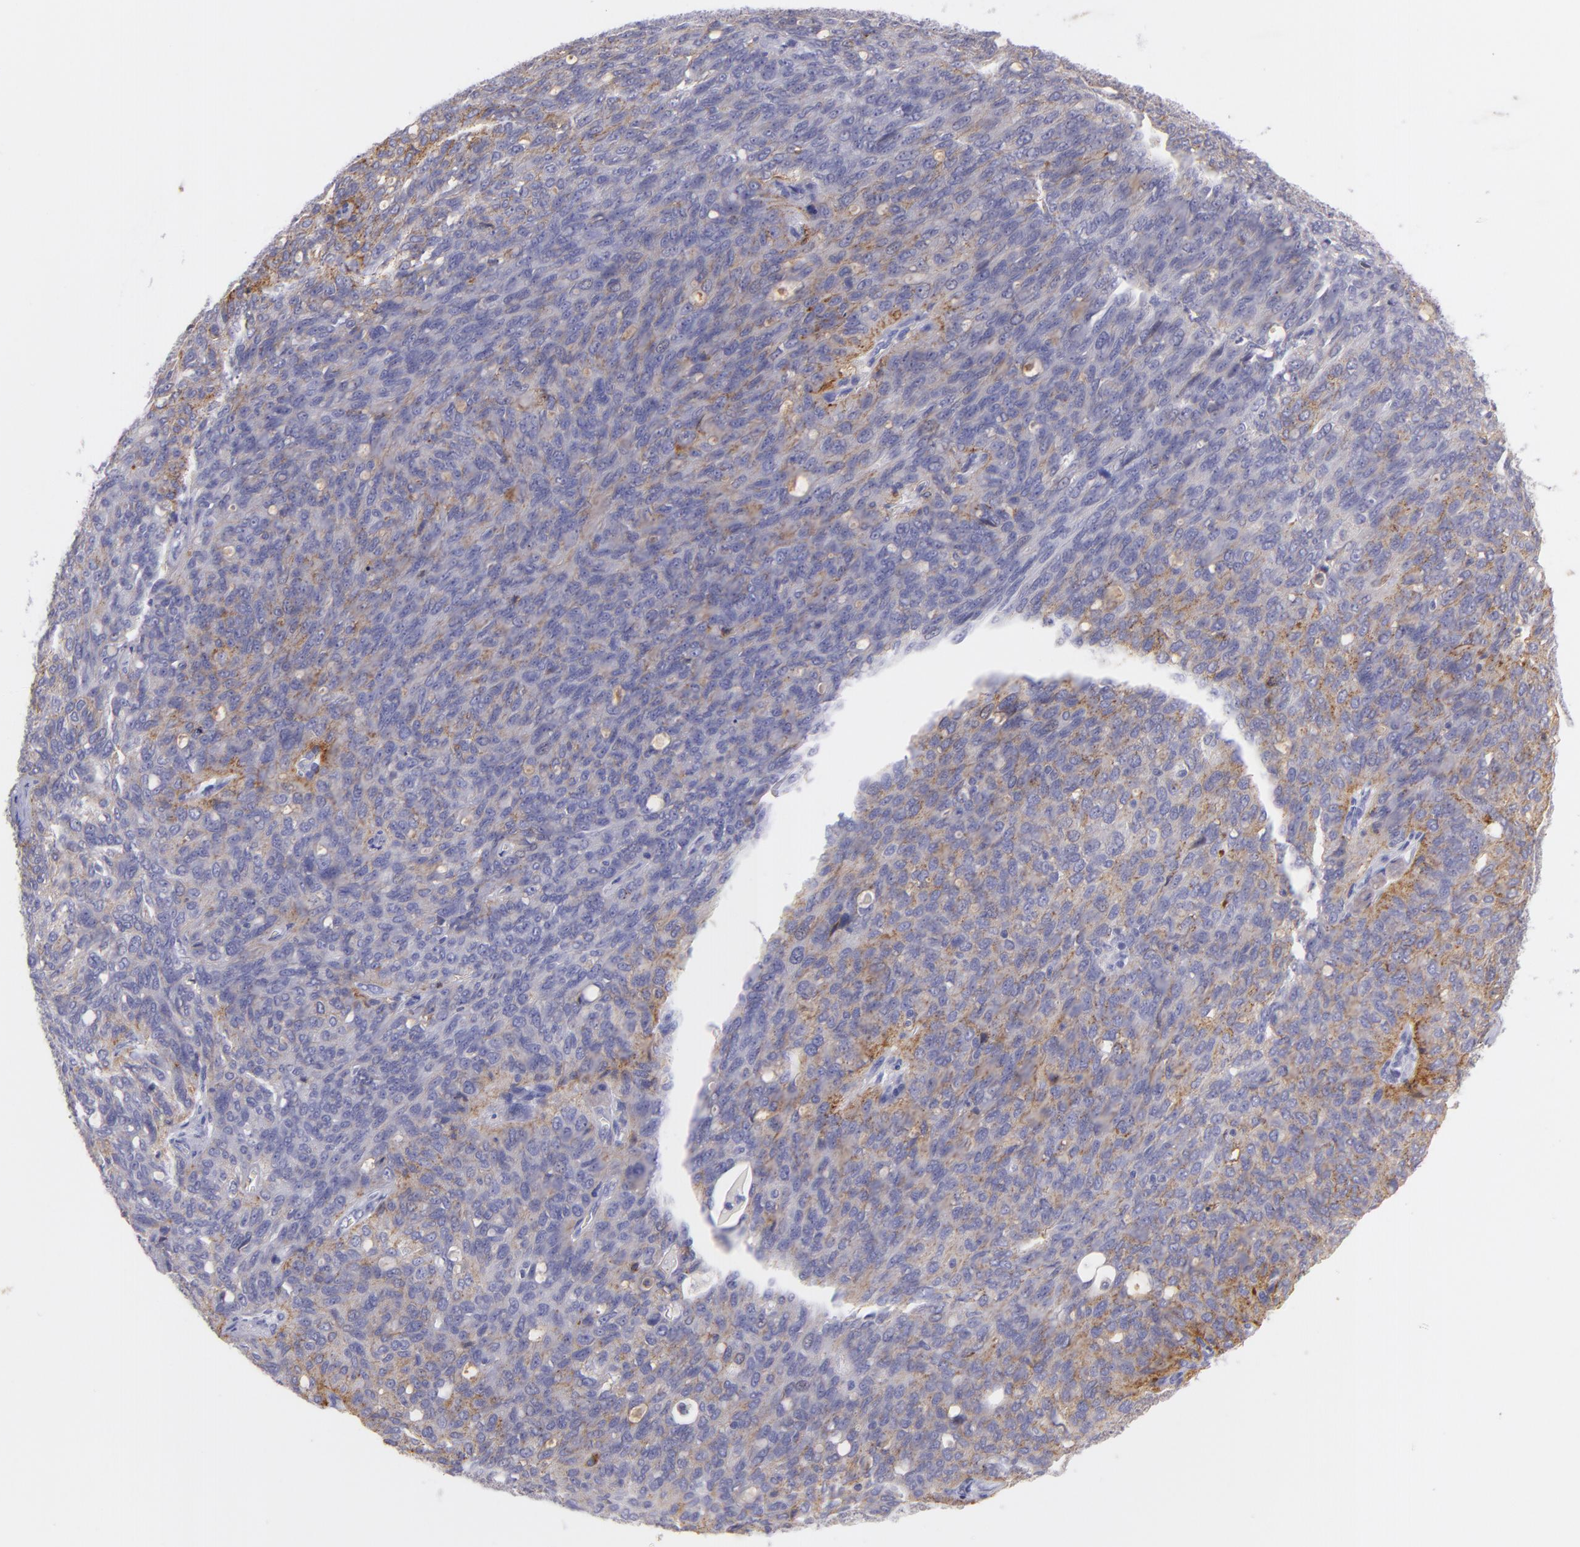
{"staining": {"intensity": "moderate", "quantity": "<25%", "location": "cytoplasmic/membranous"}, "tissue": "ovarian cancer", "cell_type": "Tumor cells", "image_type": "cancer", "snomed": [{"axis": "morphology", "description": "Carcinoma, endometroid"}, {"axis": "topography", "description": "Ovary"}], "caption": "About <25% of tumor cells in ovarian endometroid carcinoma exhibit moderate cytoplasmic/membranous protein expression as visualized by brown immunohistochemical staining.", "gene": "CD82", "patient": {"sex": "female", "age": 60}}